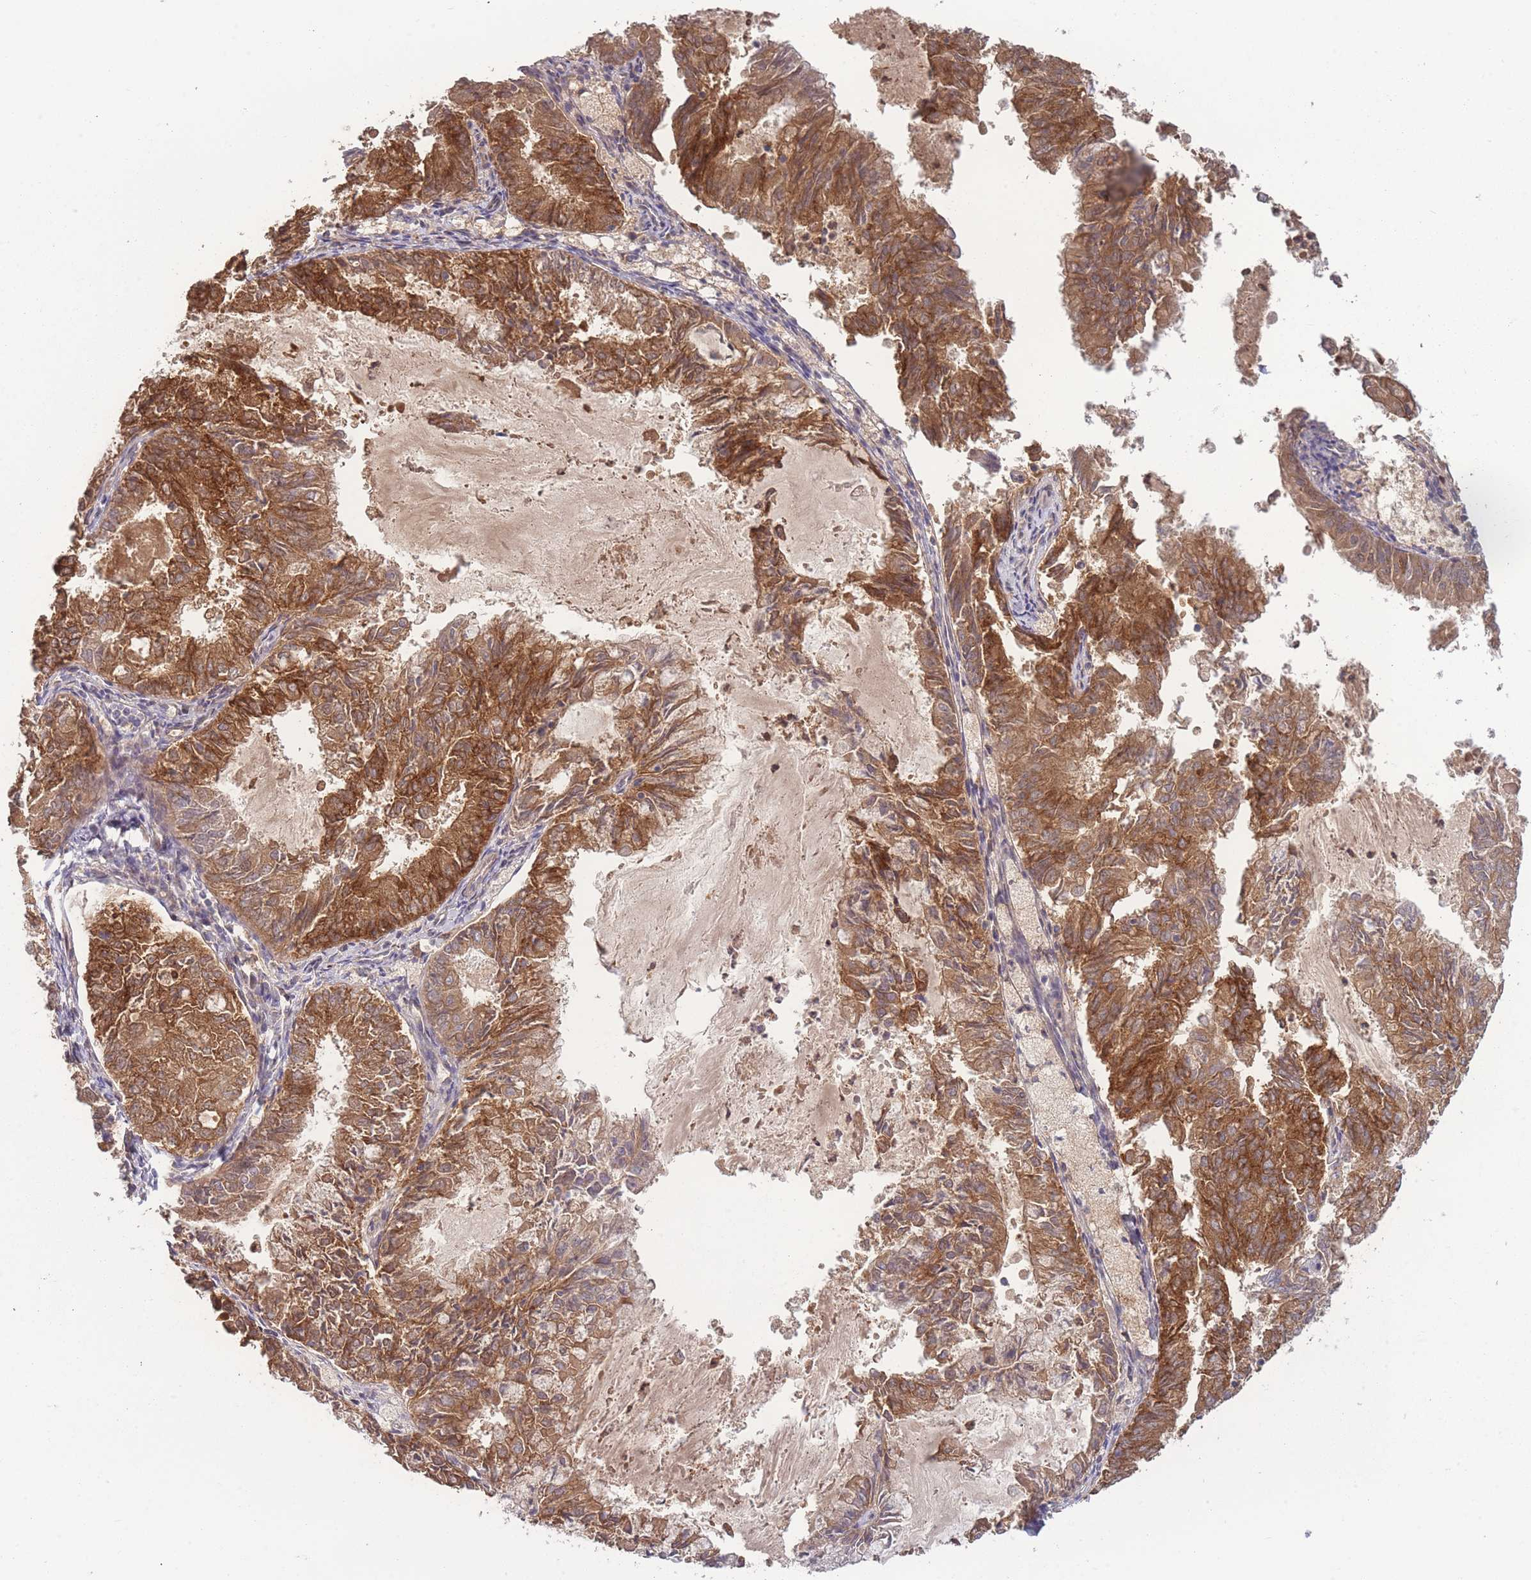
{"staining": {"intensity": "strong", "quantity": ">75%", "location": "cytoplasmic/membranous"}, "tissue": "endometrial cancer", "cell_type": "Tumor cells", "image_type": "cancer", "snomed": [{"axis": "morphology", "description": "Adenocarcinoma, NOS"}, {"axis": "topography", "description": "Endometrium"}], "caption": "About >75% of tumor cells in human endometrial adenocarcinoma exhibit strong cytoplasmic/membranous protein expression as visualized by brown immunohistochemical staining.", "gene": "STEAP3", "patient": {"sex": "female", "age": 57}}